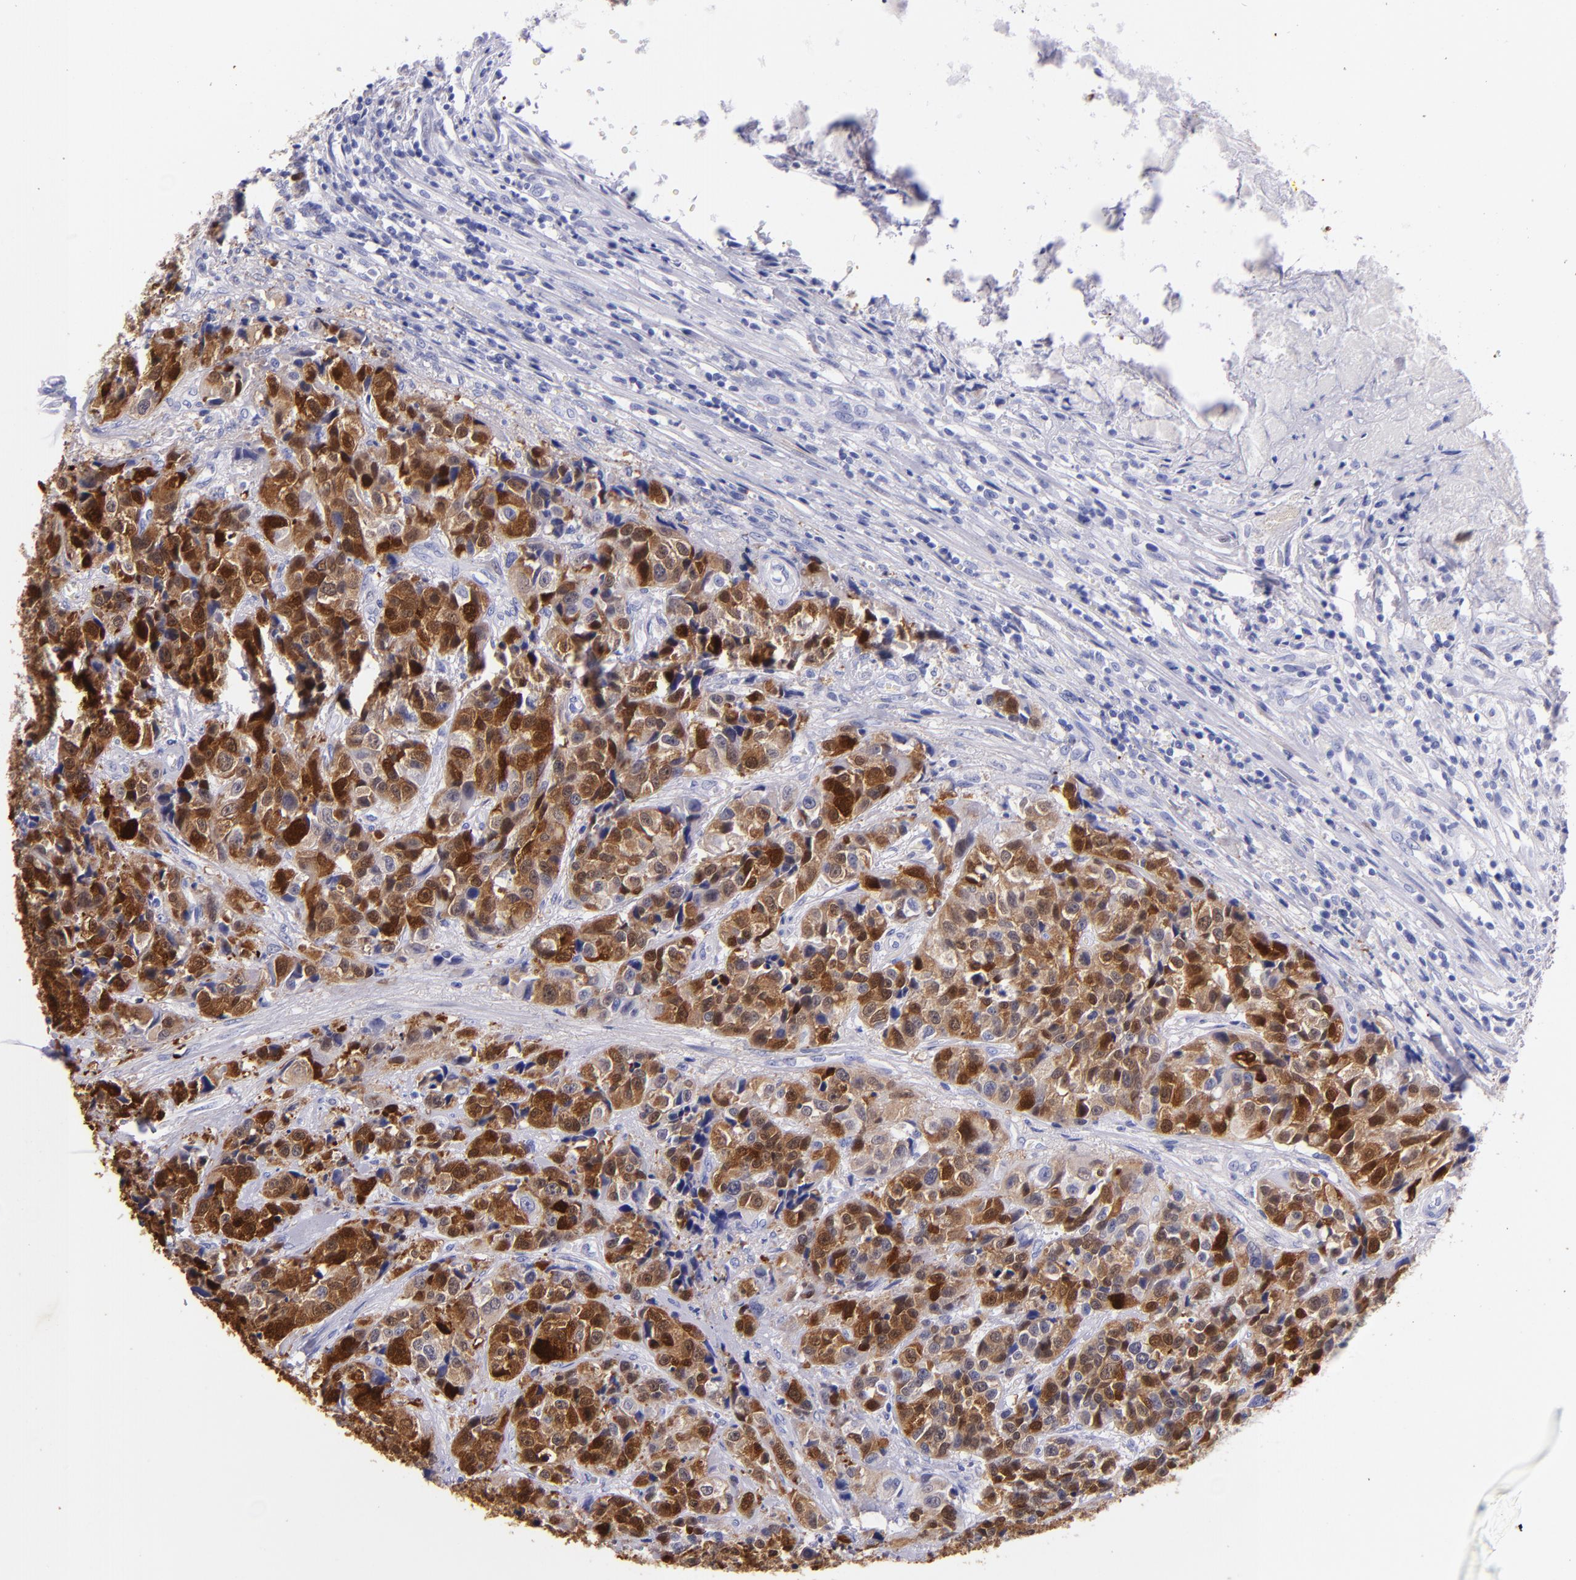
{"staining": {"intensity": "strong", "quantity": ">75%", "location": "cytoplasmic/membranous"}, "tissue": "urothelial cancer", "cell_type": "Tumor cells", "image_type": "cancer", "snomed": [{"axis": "morphology", "description": "Urothelial carcinoma, High grade"}, {"axis": "topography", "description": "Urinary bladder"}], "caption": "Immunohistochemistry (IHC) staining of high-grade urothelial carcinoma, which exhibits high levels of strong cytoplasmic/membranous positivity in about >75% of tumor cells indicating strong cytoplasmic/membranous protein staining. The staining was performed using DAB (brown) for protein detection and nuclei were counterstained in hematoxylin (blue).", "gene": "UCHL1", "patient": {"sex": "female", "age": 81}}